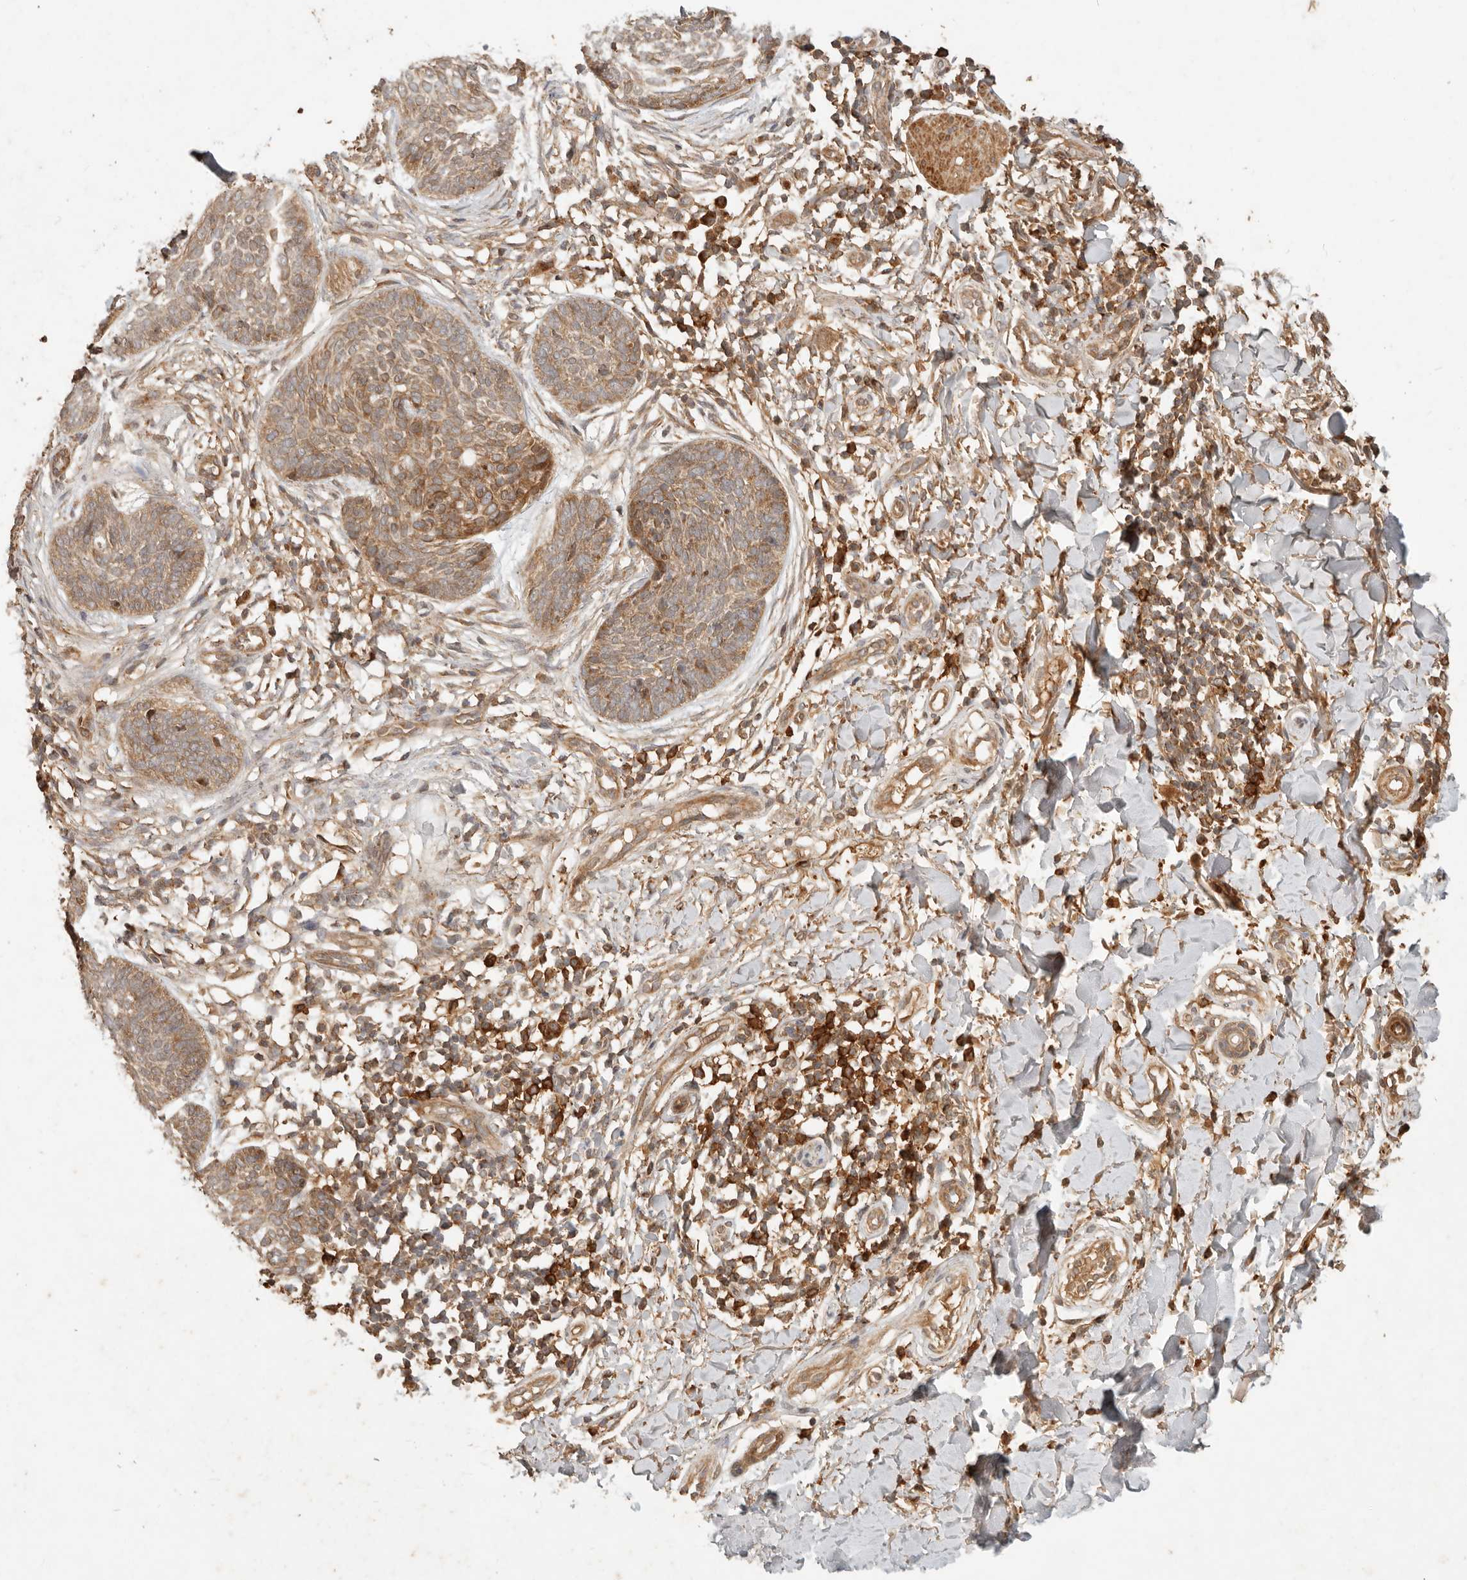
{"staining": {"intensity": "moderate", "quantity": ">75%", "location": "cytoplasmic/membranous"}, "tissue": "skin cancer", "cell_type": "Tumor cells", "image_type": "cancer", "snomed": [{"axis": "morphology", "description": "Basal cell carcinoma"}, {"axis": "topography", "description": "Skin"}], "caption": "Immunohistochemical staining of basal cell carcinoma (skin) demonstrates moderate cytoplasmic/membranous protein positivity in about >75% of tumor cells.", "gene": "CLEC4C", "patient": {"sex": "female", "age": 64}}